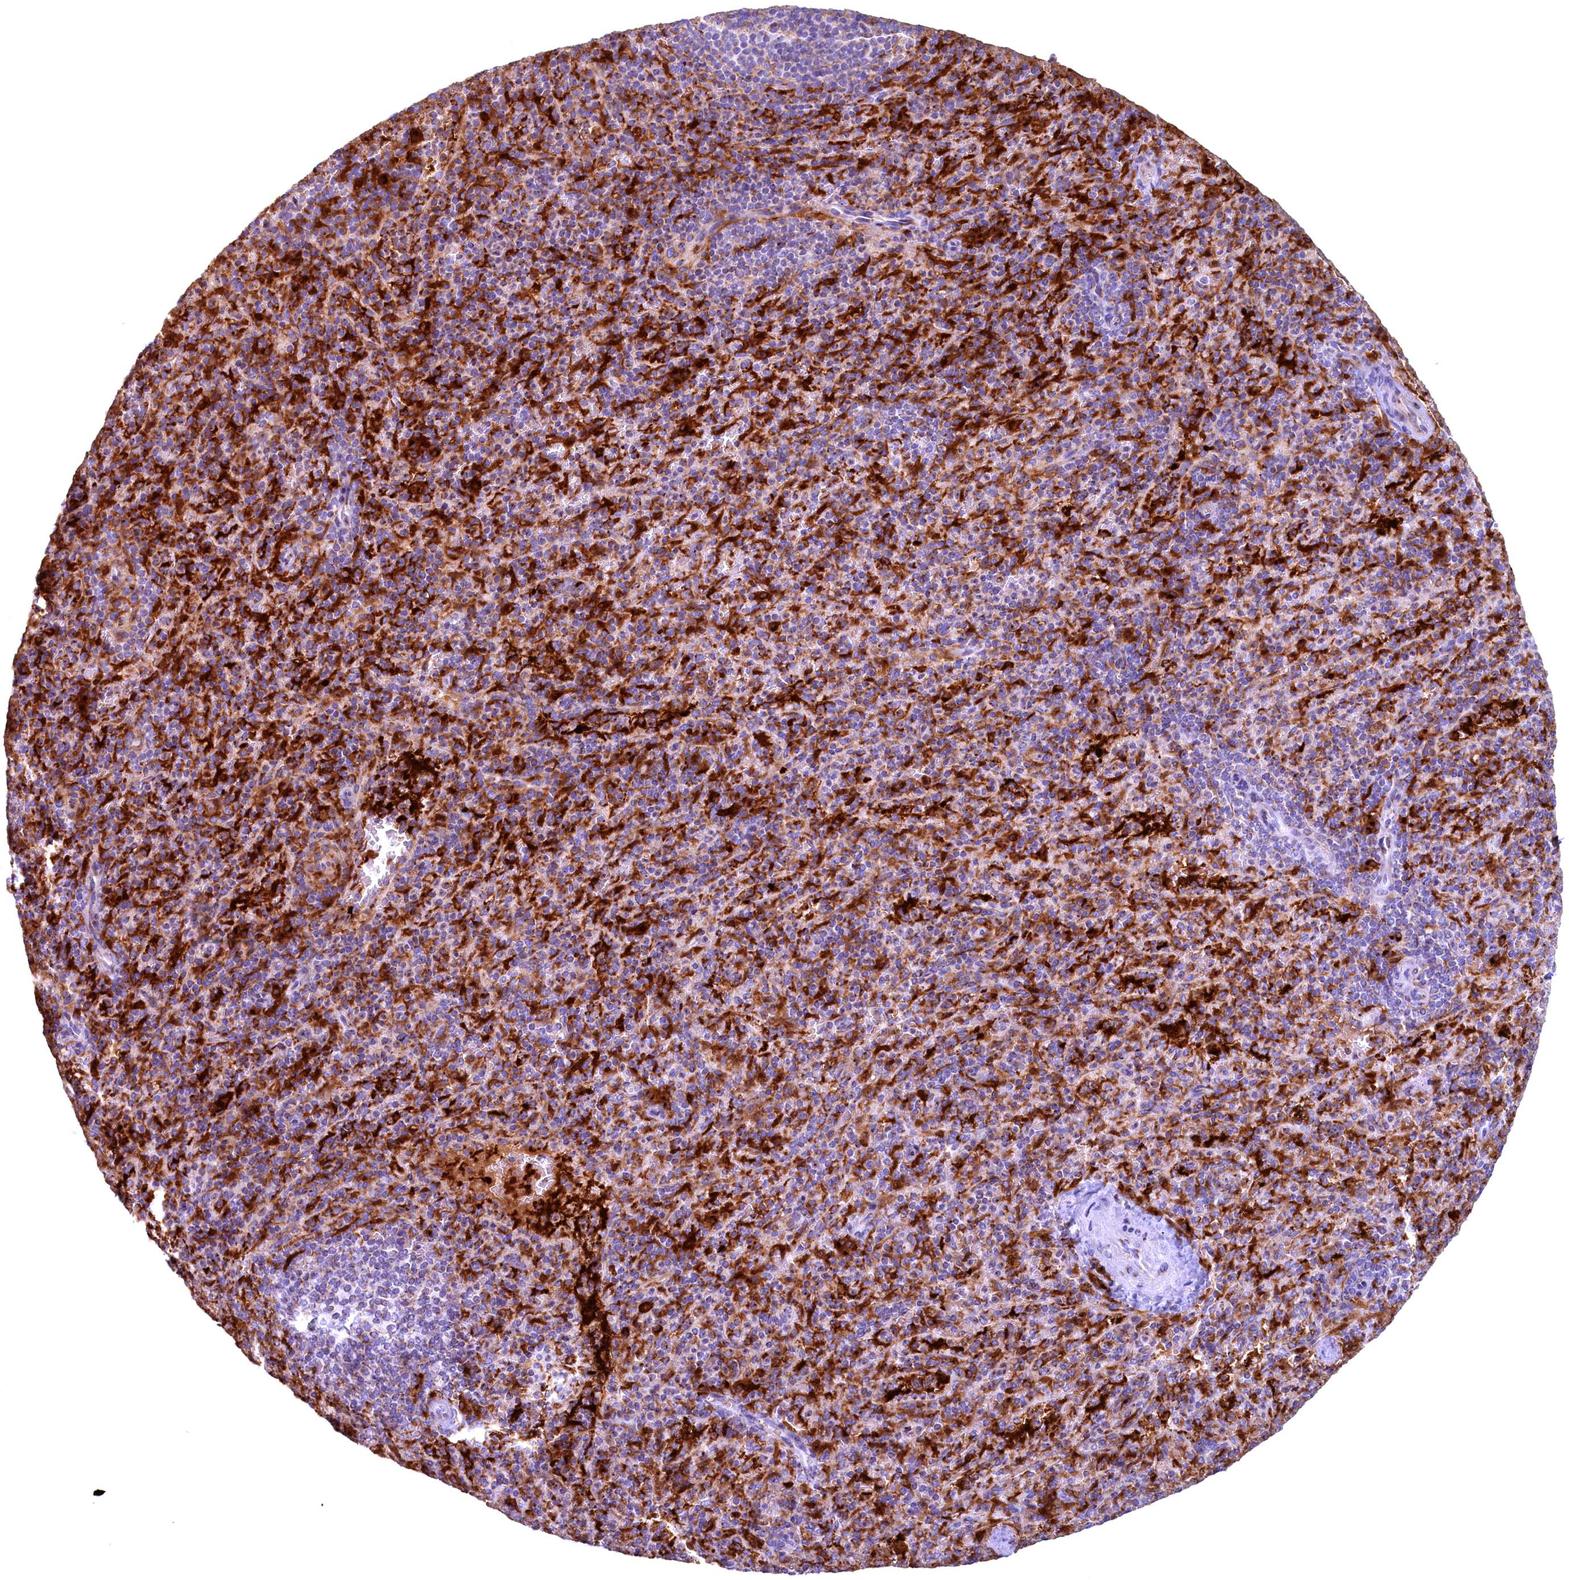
{"staining": {"intensity": "strong", "quantity": "25%-75%", "location": "cytoplasmic/membranous"}, "tissue": "spleen", "cell_type": "Cells in red pulp", "image_type": "normal", "snomed": [{"axis": "morphology", "description": "Normal tissue, NOS"}, {"axis": "topography", "description": "Spleen"}], "caption": "Approximately 25%-75% of cells in red pulp in benign spleen exhibit strong cytoplasmic/membranous protein expression as visualized by brown immunohistochemical staining.", "gene": "BLVRB", "patient": {"sex": "male", "age": 82}}